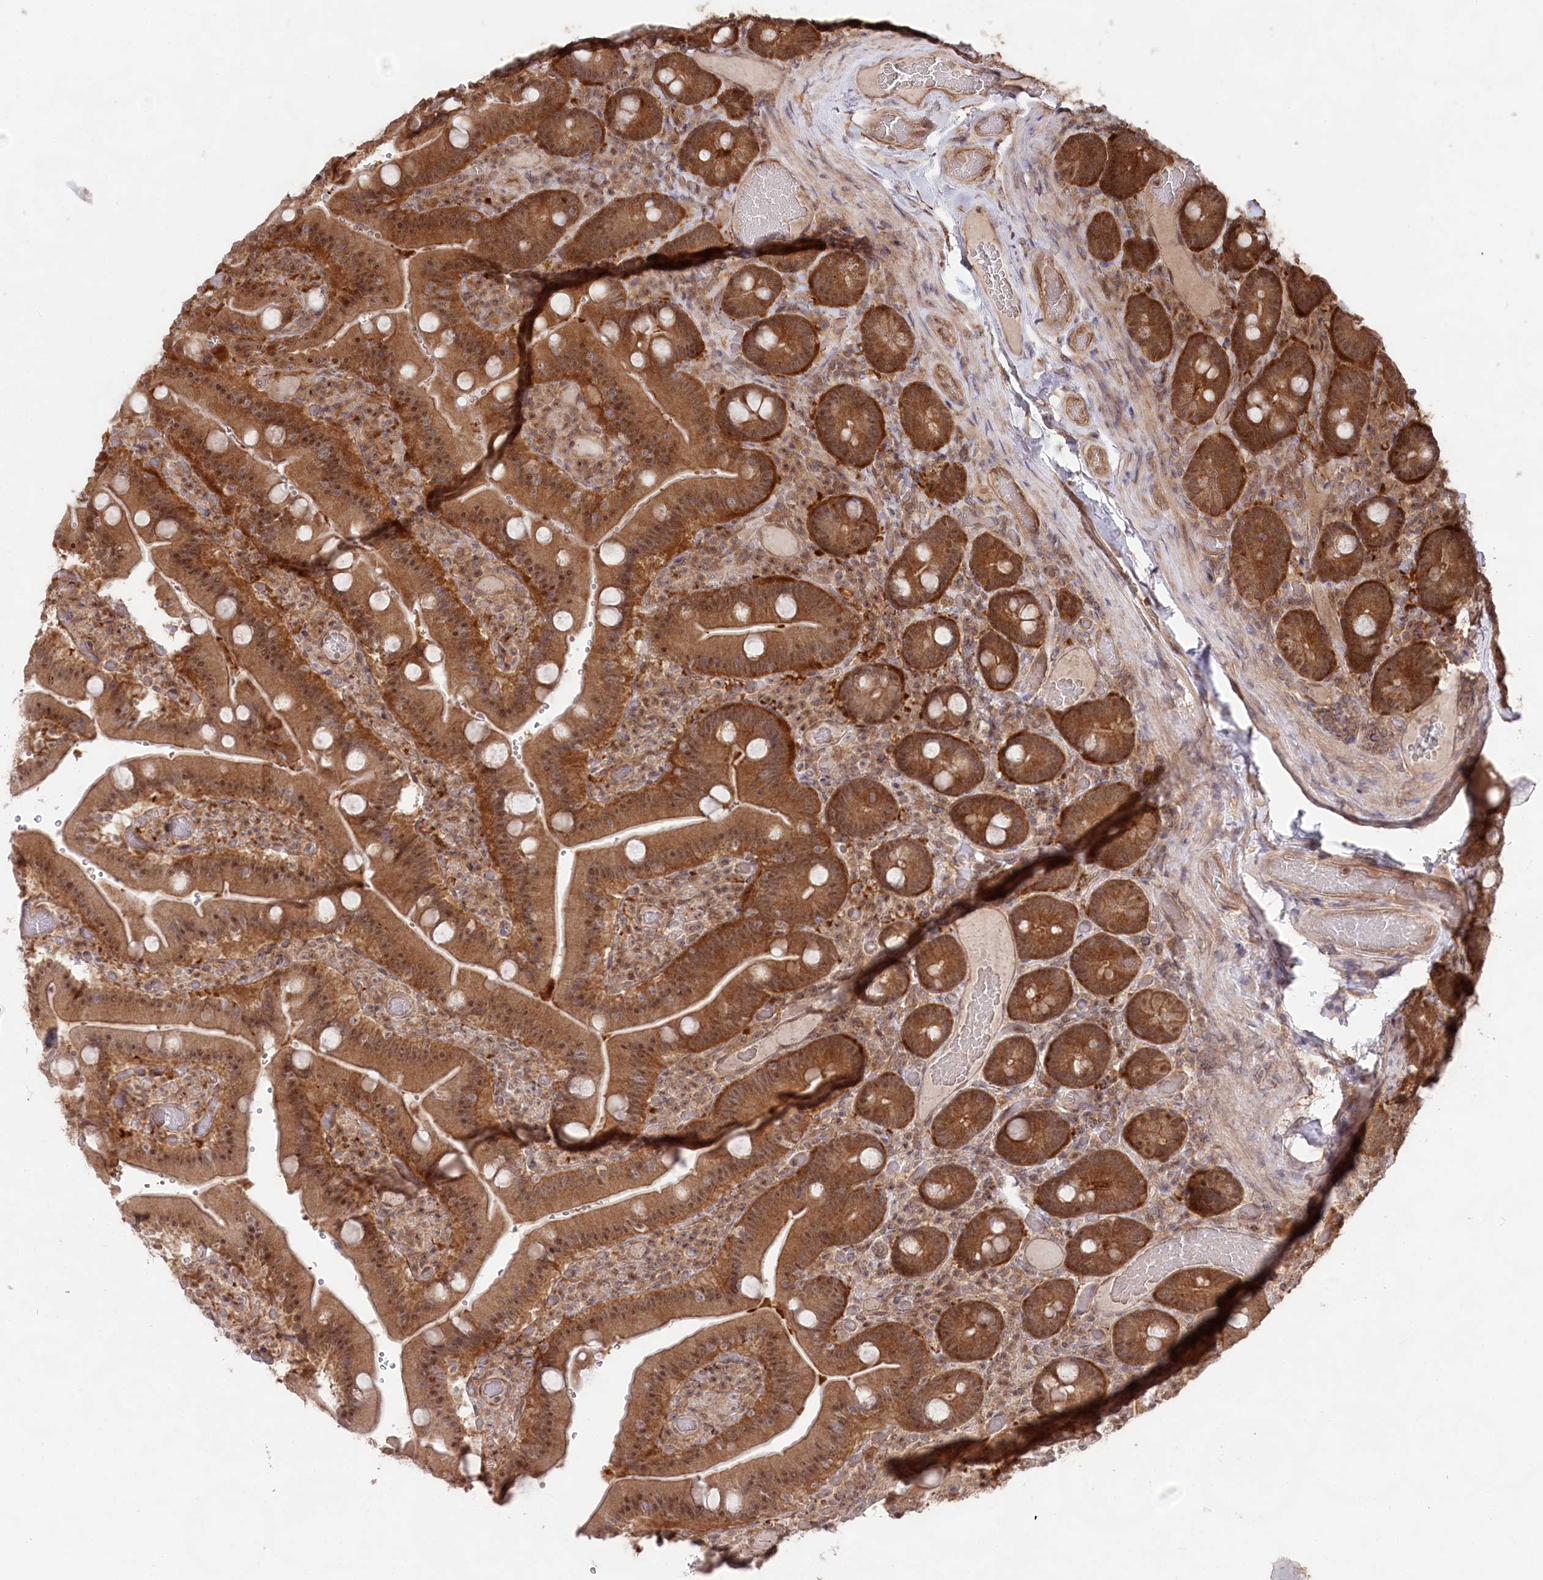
{"staining": {"intensity": "moderate", "quantity": ">75%", "location": "cytoplasmic/membranous,nuclear"}, "tissue": "duodenum", "cell_type": "Glandular cells", "image_type": "normal", "snomed": [{"axis": "morphology", "description": "Normal tissue, NOS"}, {"axis": "topography", "description": "Duodenum"}], "caption": "Immunohistochemical staining of benign duodenum reveals moderate cytoplasmic/membranous,nuclear protein staining in approximately >75% of glandular cells. (Brightfield microscopy of DAB IHC at high magnification).", "gene": "PSMA1", "patient": {"sex": "female", "age": 62}}